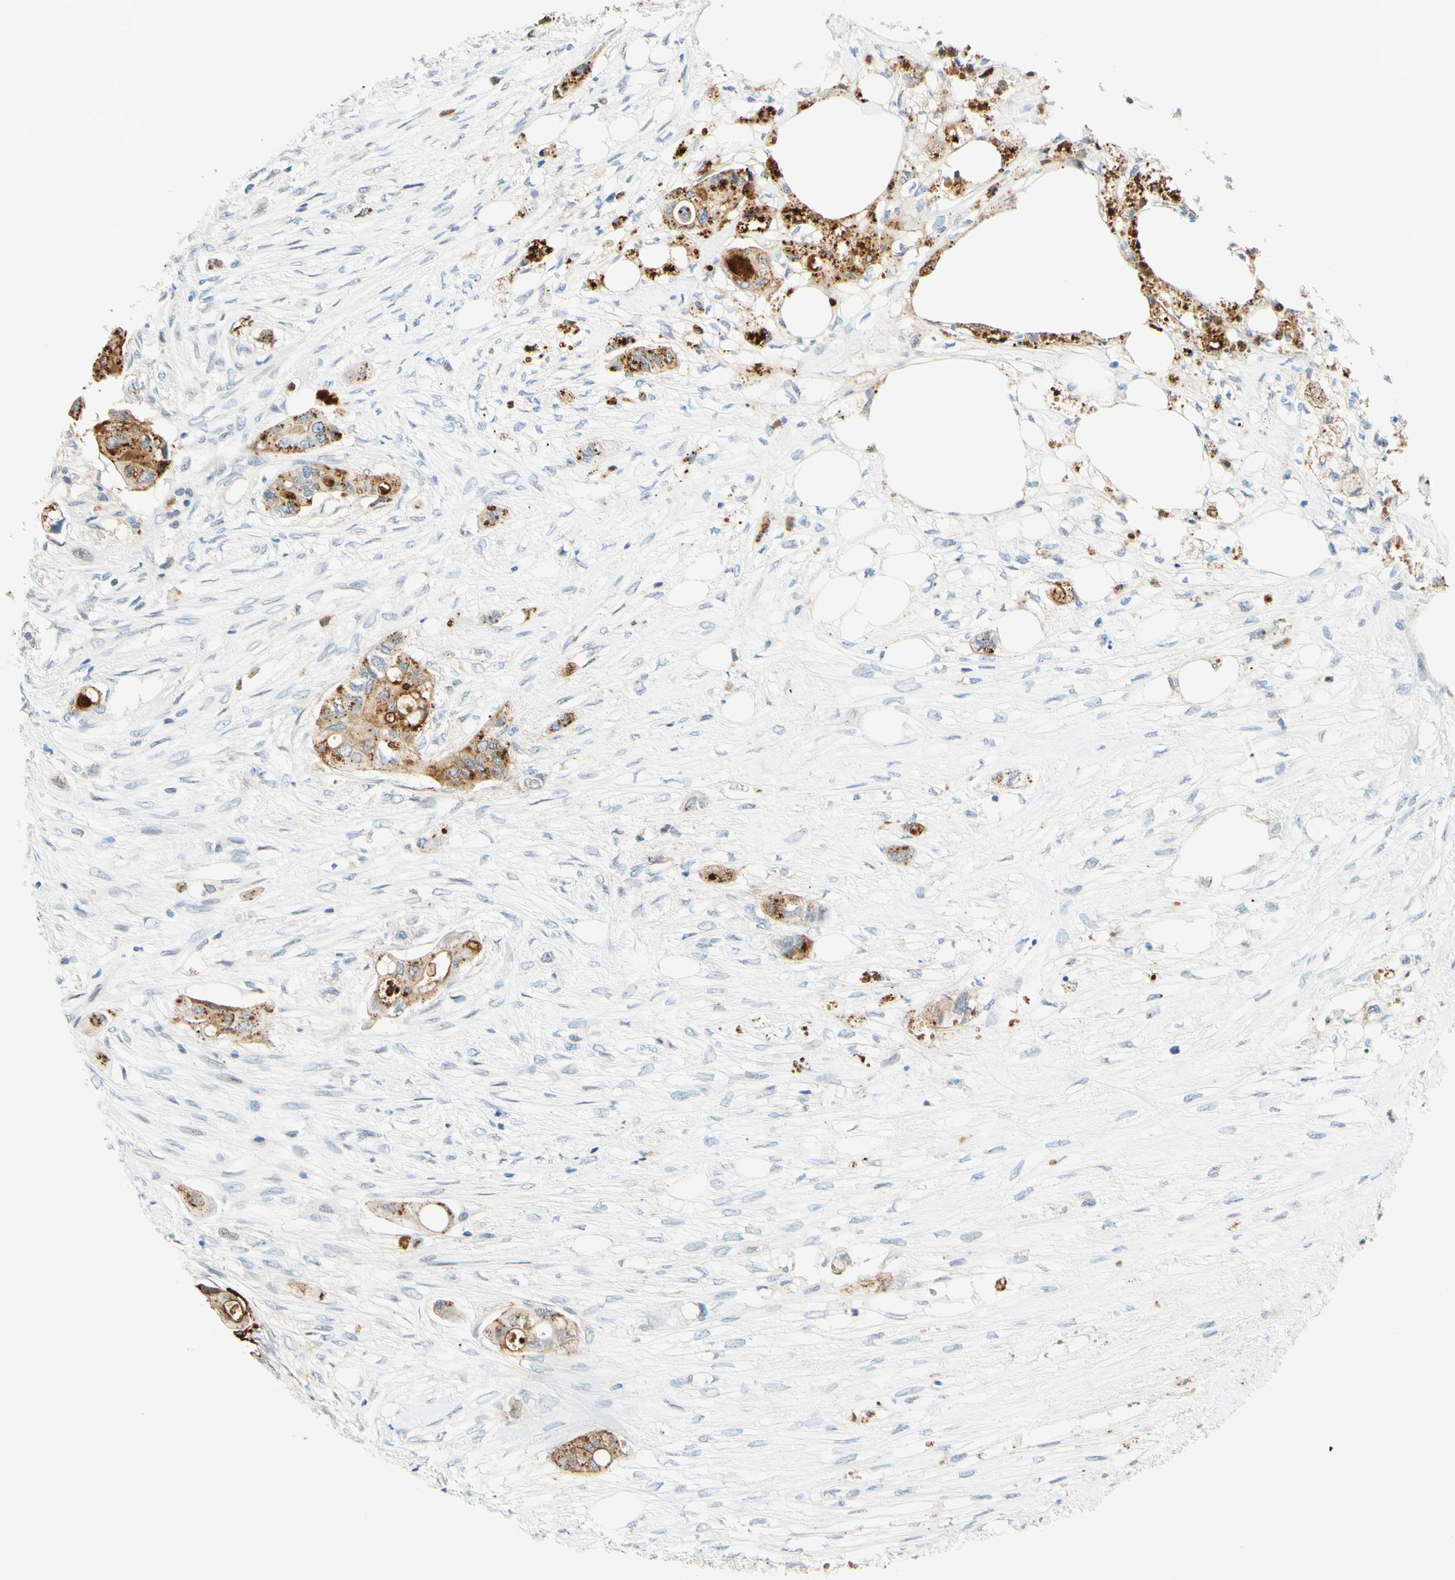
{"staining": {"intensity": "moderate", "quantity": ">75%", "location": "cytoplasmic/membranous"}, "tissue": "colorectal cancer", "cell_type": "Tumor cells", "image_type": "cancer", "snomed": [{"axis": "morphology", "description": "Adenocarcinoma, NOS"}, {"axis": "topography", "description": "Colon"}], "caption": "Immunohistochemistry (IHC) image of human colorectal cancer (adenocarcinoma) stained for a protein (brown), which shows medium levels of moderate cytoplasmic/membranous staining in approximately >75% of tumor cells.", "gene": "TREM2", "patient": {"sex": "female", "age": 57}}